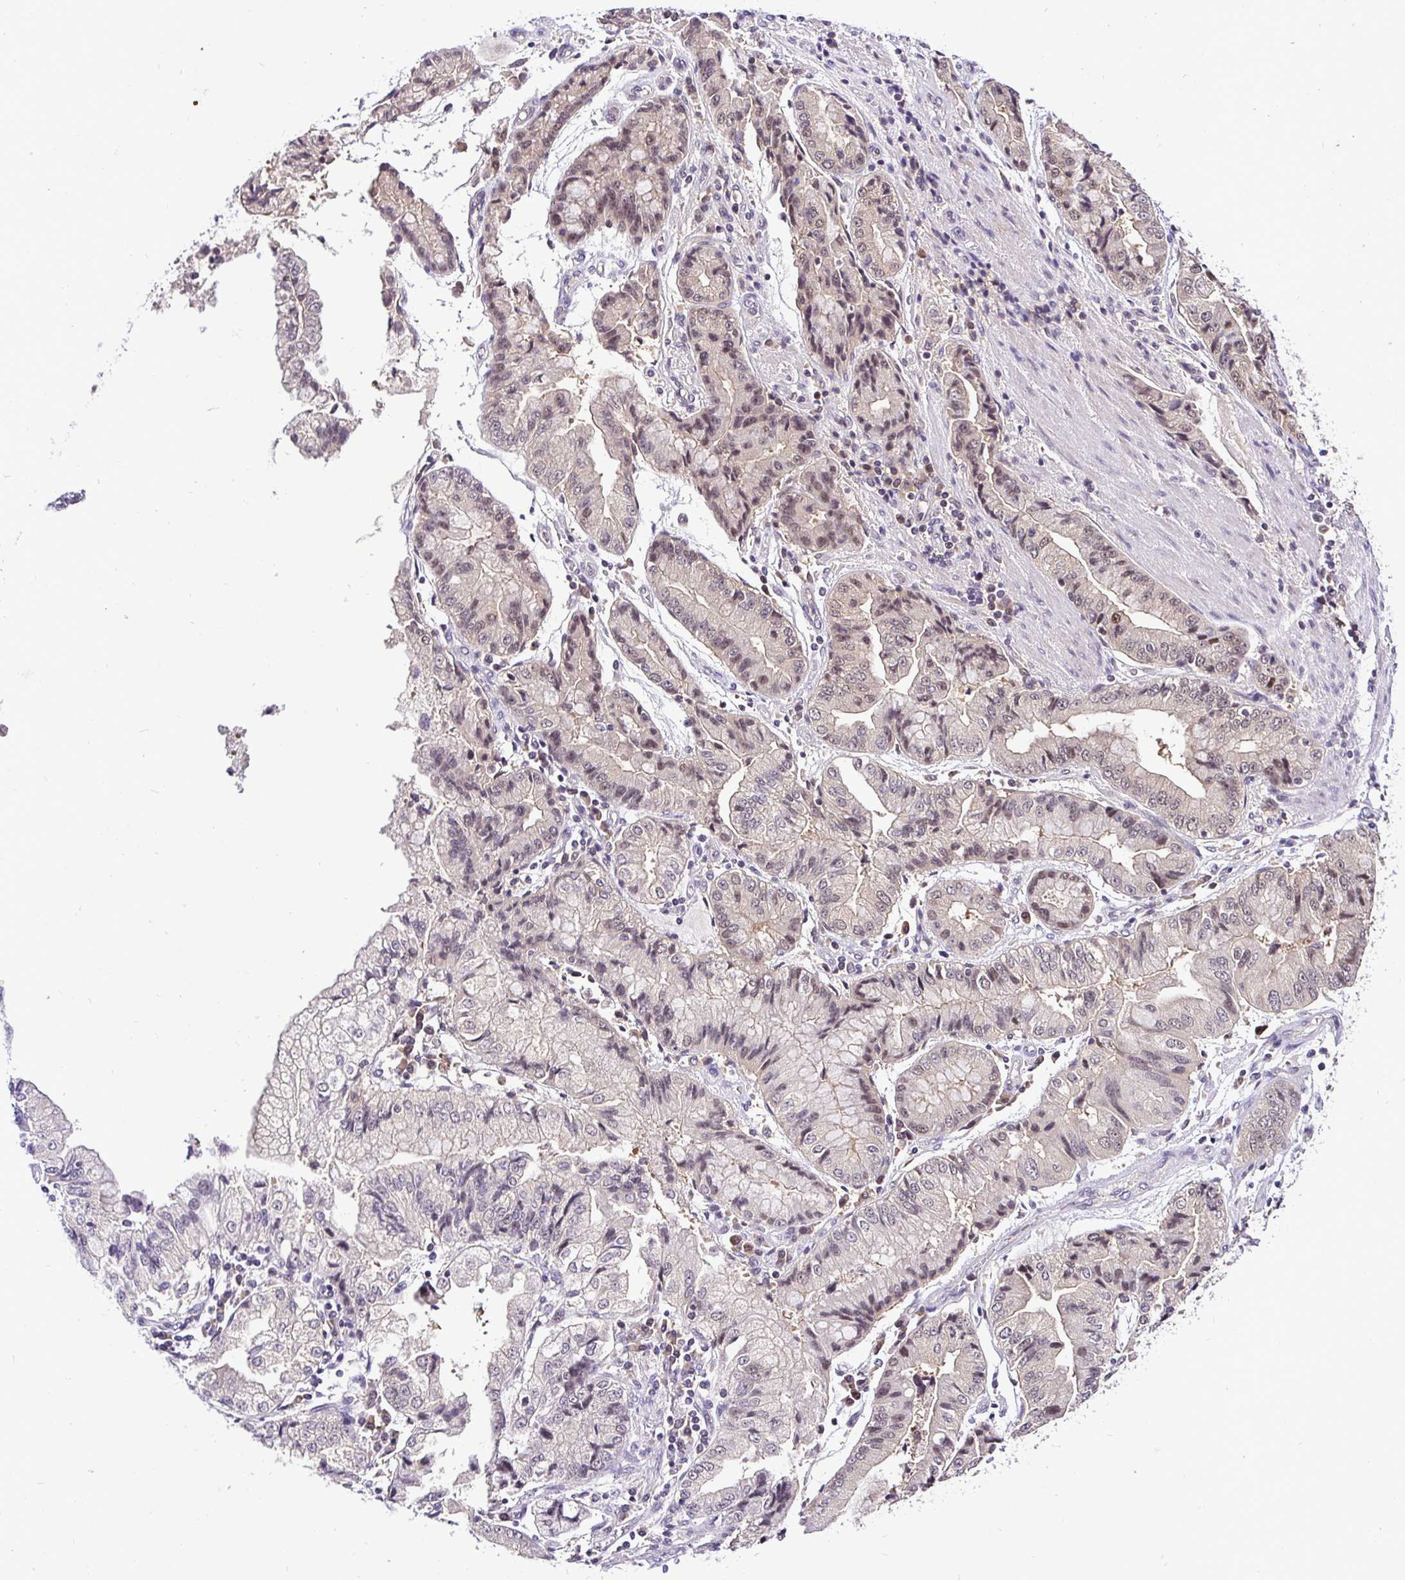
{"staining": {"intensity": "weak", "quantity": "<25%", "location": "nuclear"}, "tissue": "stomach cancer", "cell_type": "Tumor cells", "image_type": "cancer", "snomed": [{"axis": "morphology", "description": "Adenocarcinoma, NOS"}, {"axis": "topography", "description": "Stomach, upper"}], "caption": "The image displays no staining of tumor cells in stomach adenocarcinoma.", "gene": "UBE2M", "patient": {"sex": "female", "age": 74}}